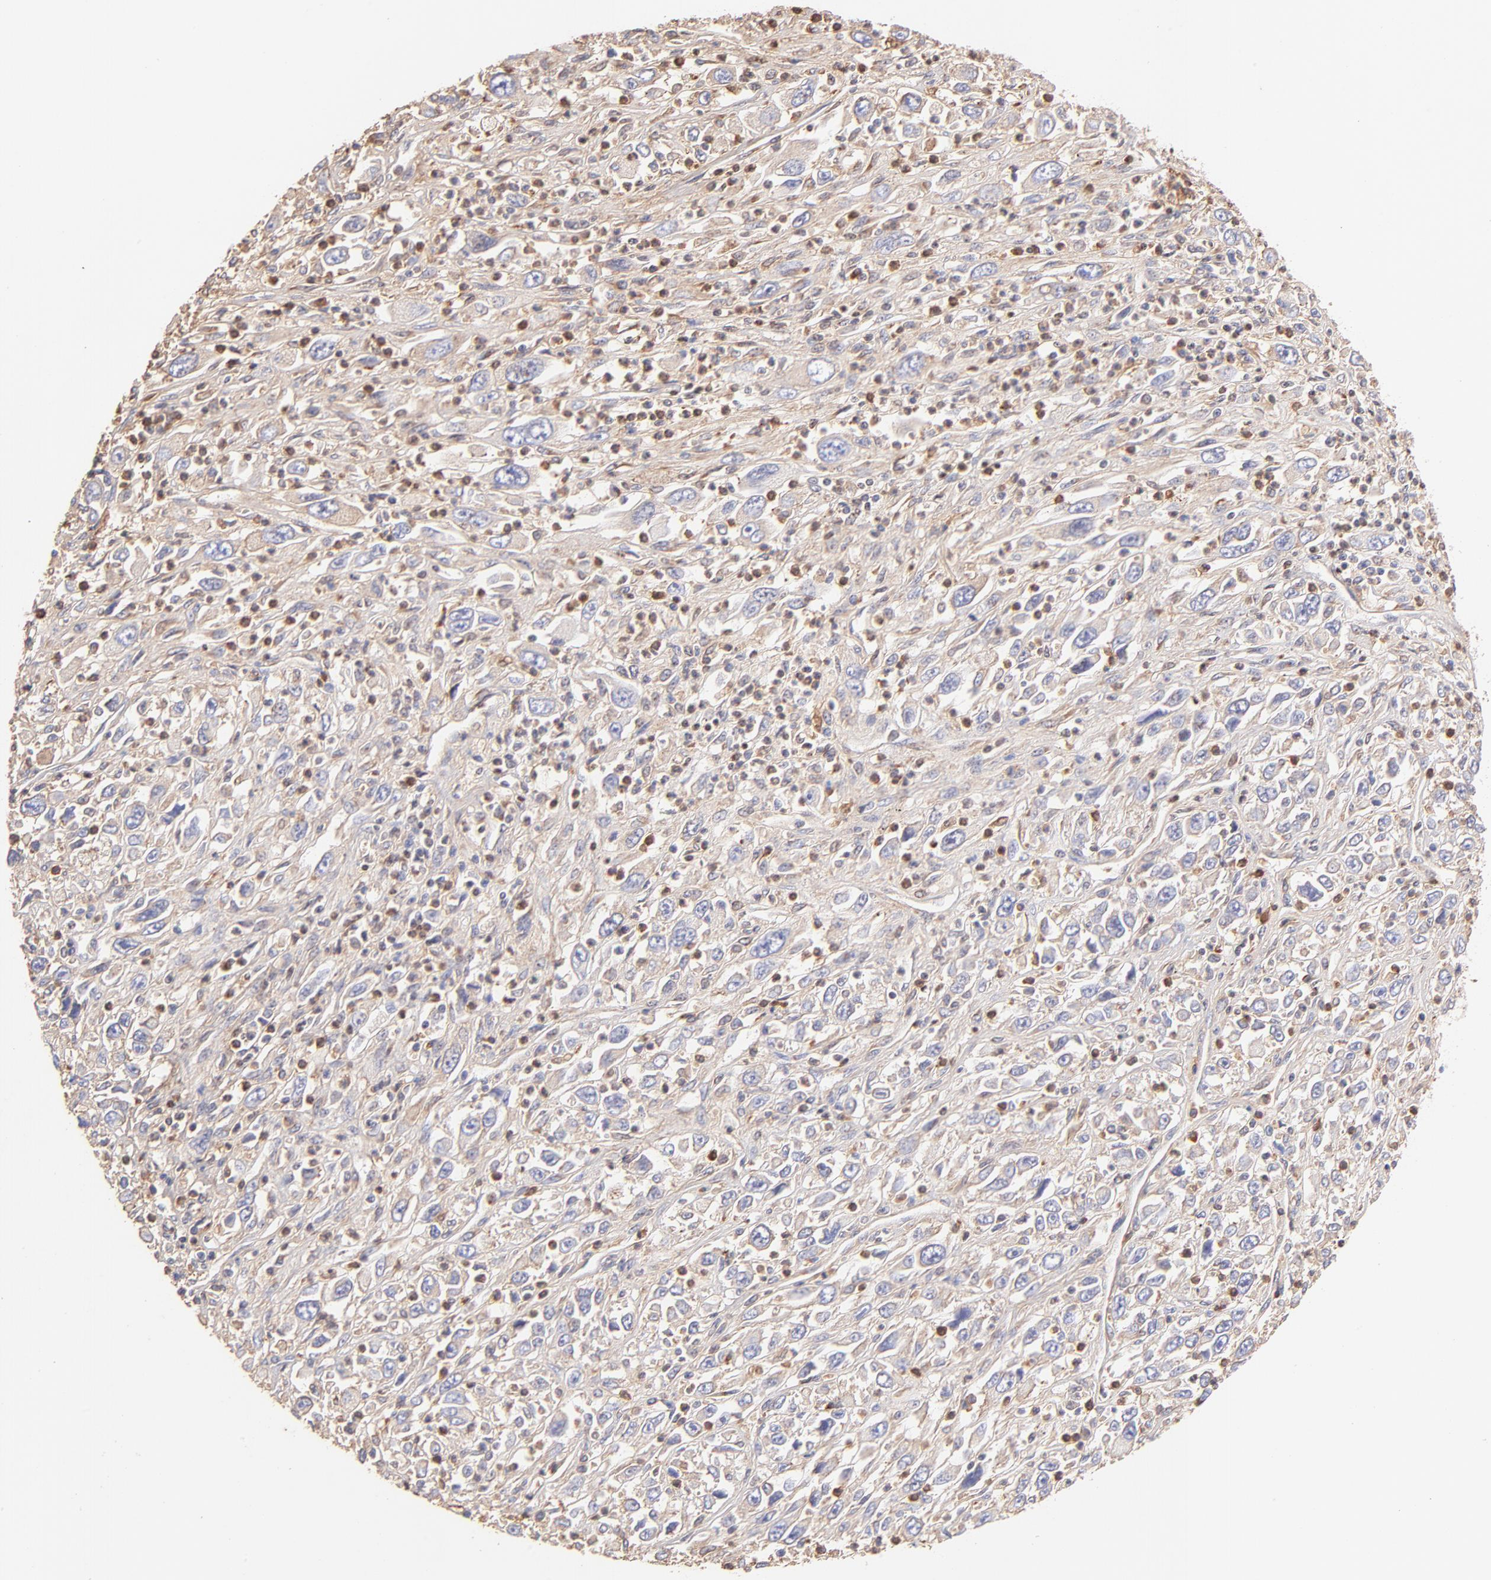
{"staining": {"intensity": "weak", "quantity": ">75%", "location": "cytoplasmic/membranous"}, "tissue": "melanoma", "cell_type": "Tumor cells", "image_type": "cancer", "snomed": [{"axis": "morphology", "description": "Malignant melanoma, Metastatic site"}, {"axis": "topography", "description": "Skin"}], "caption": "A brown stain labels weak cytoplasmic/membranous staining of a protein in malignant melanoma (metastatic site) tumor cells.", "gene": "BGN", "patient": {"sex": "female", "age": 56}}